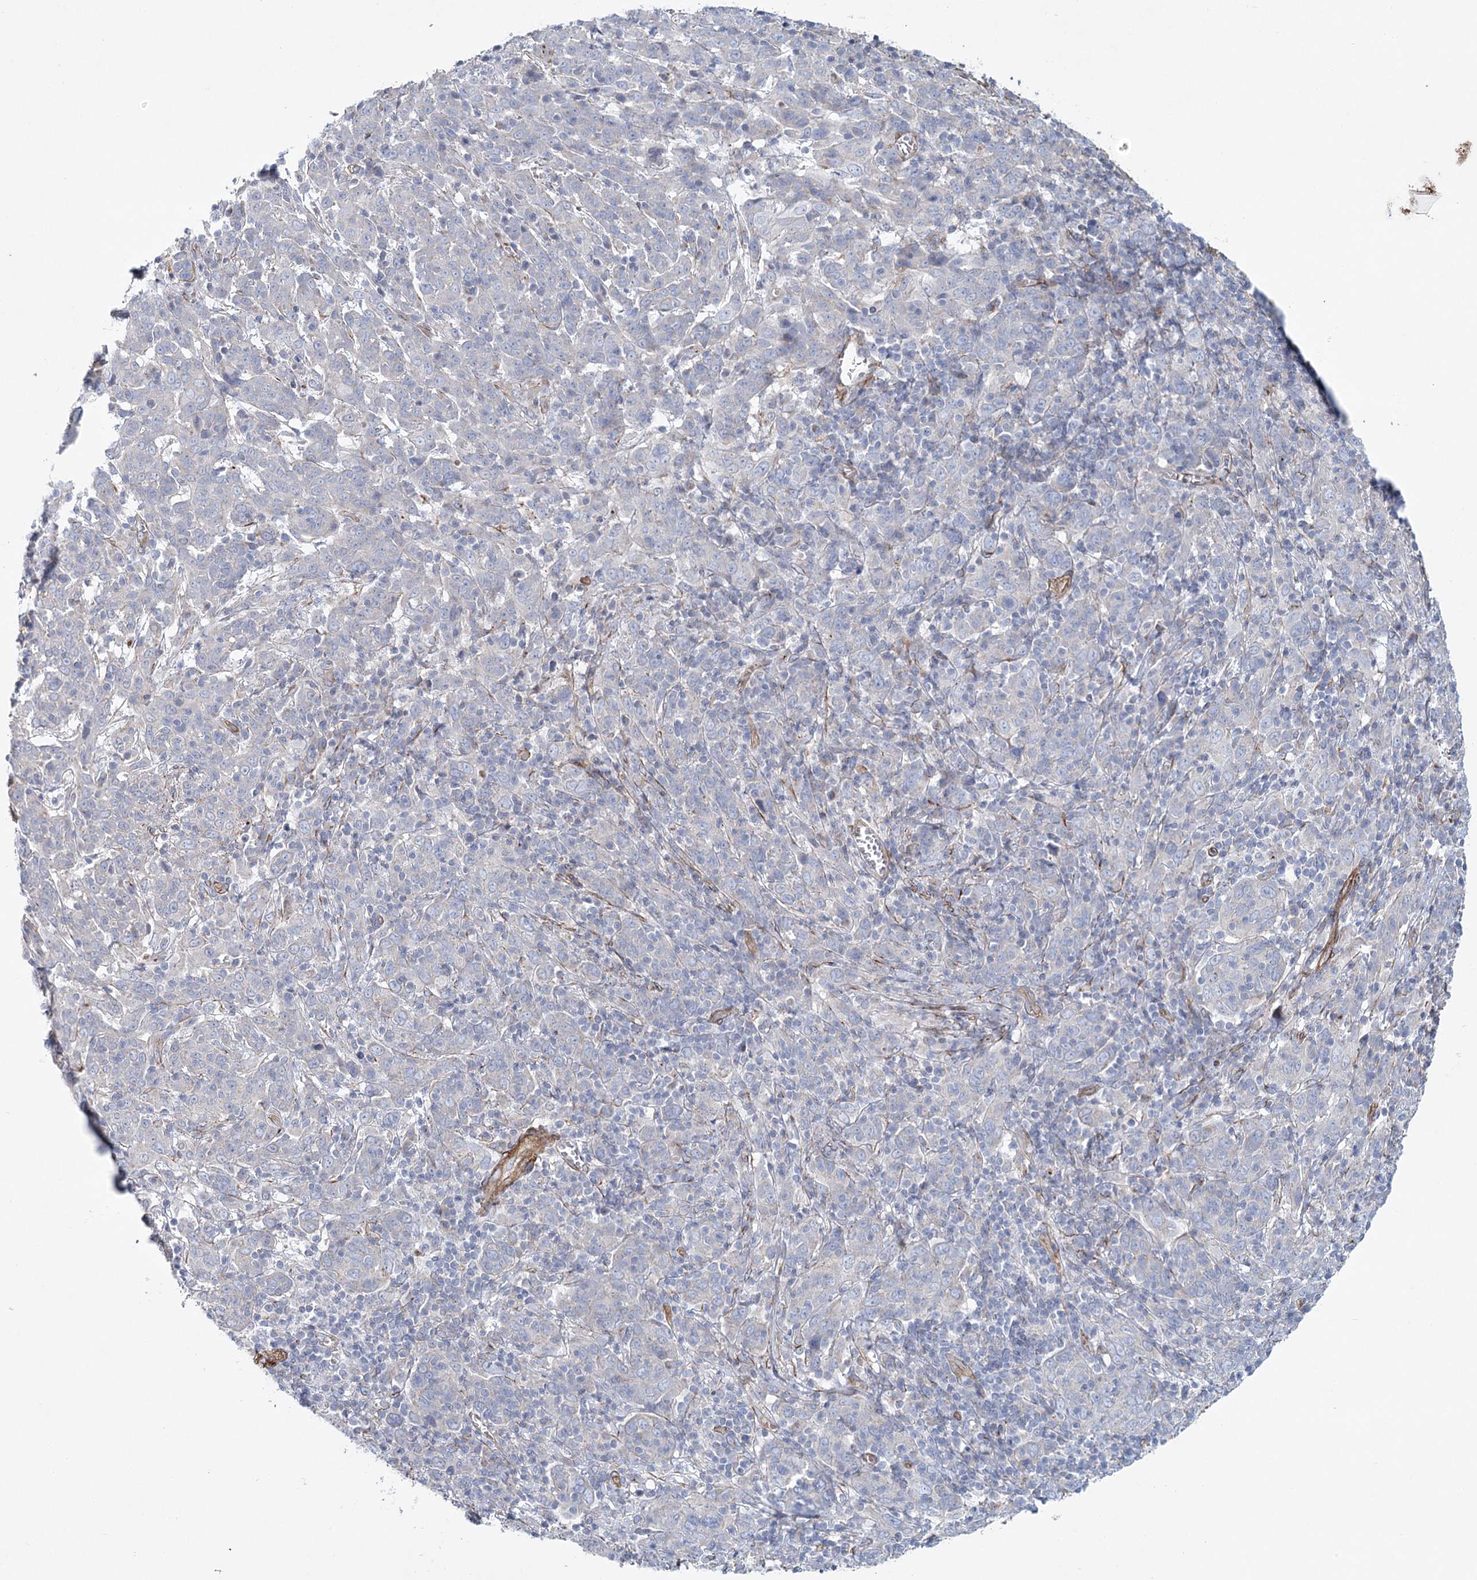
{"staining": {"intensity": "negative", "quantity": "none", "location": "none"}, "tissue": "cervical cancer", "cell_type": "Tumor cells", "image_type": "cancer", "snomed": [{"axis": "morphology", "description": "Squamous cell carcinoma, NOS"}, {"axis": "topography", "description": "Cervix"}], "caption": "Immunohistochemistry of human cervical squamous cell carcinoma demonstrates no positivity in tumor cells.", "gene": "TMEM164", "patient": {"sex": "female", "age": 67}}